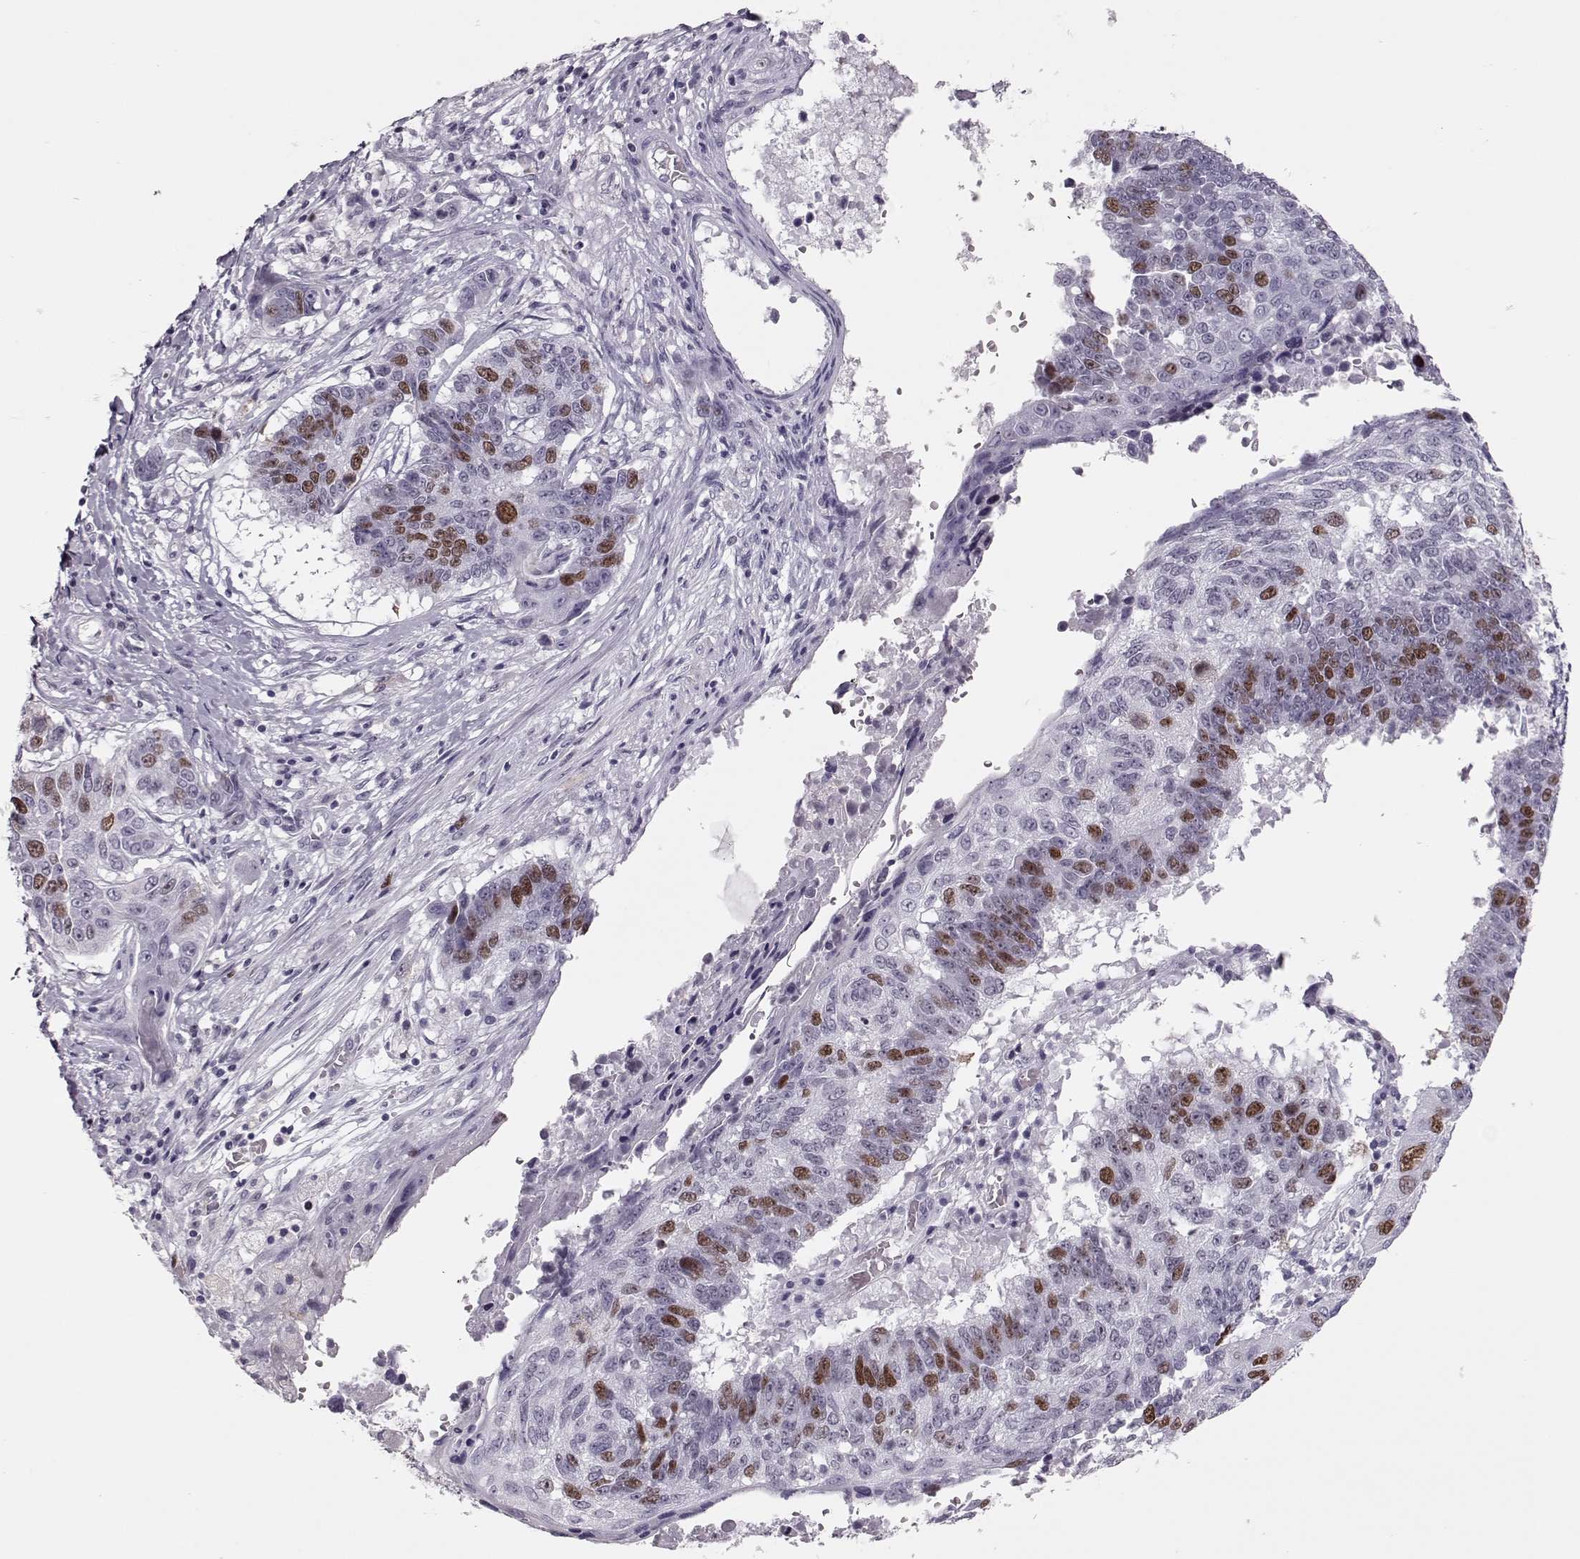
{"staining": {"intensity": "strong", "quantity": "<25%", "location": "nuclear"}, "tissue": "lung cancer", "cell_type": "Tumor cells", "image_type": "cancer", "snomed": [{"axis": "morphology", "description": "Squamous cell carcinoma, NOS"}, {"axis": "topography", "description": "Lung"}], "caption": "Lung cancer (squamous cell carcinoma) stained for a protein (brown) shows strong nuclear positive expression in about <25% of tumor cells.", "gene": "SGO1", "patient": {"sex": "male", "age": 73}}